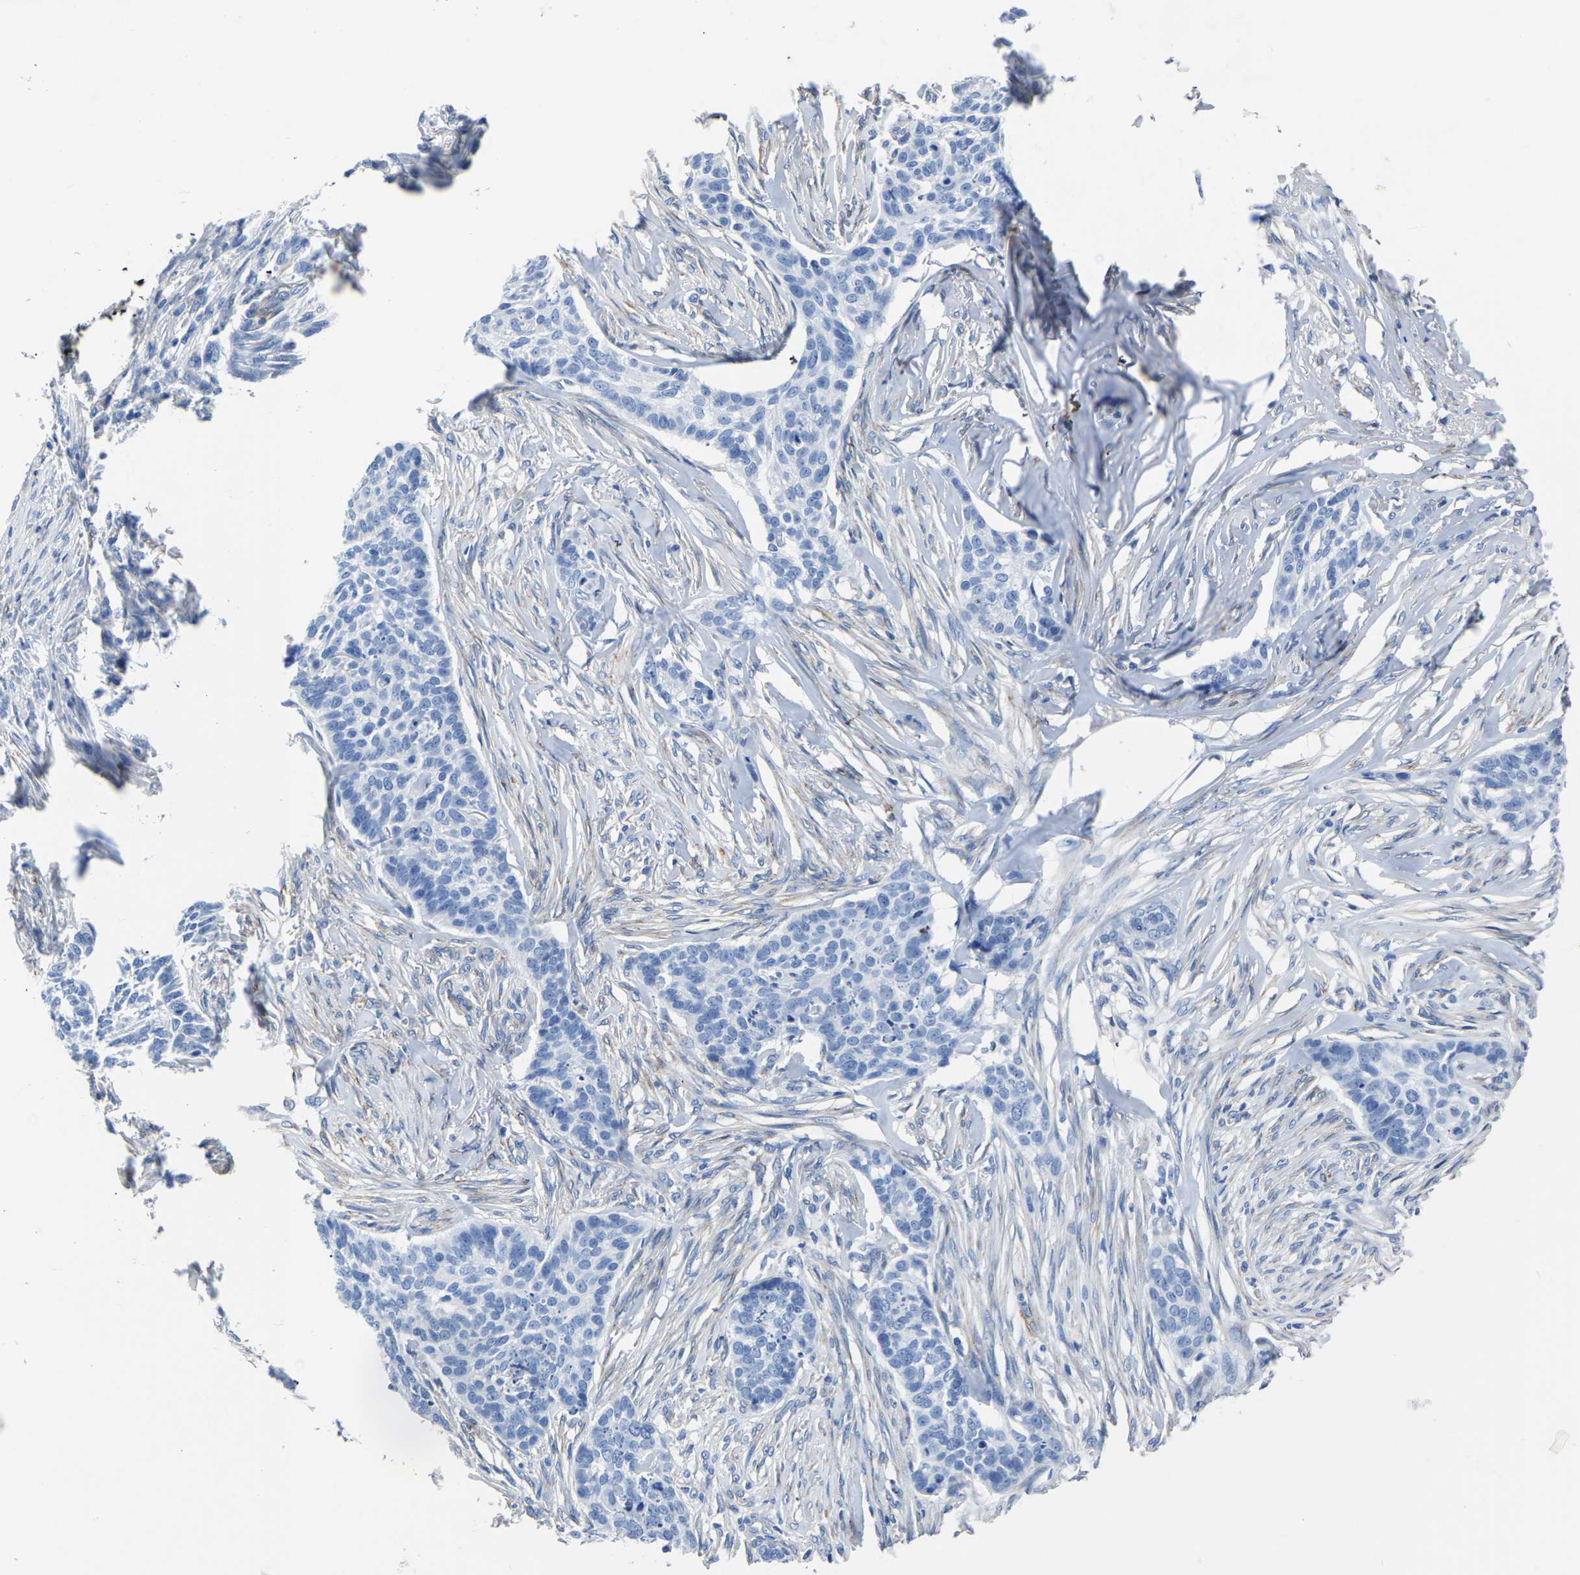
{"staining": {"intensity": "negative", "quantity": "none", "location": "none"}, "tissue": "skin cancer", "cell_type": "Tumor cells", "image_type": "cancer", "snomed": [{"axis": "morphology", "description": "Basal cell carcinoma"}, {"axis": "topography", "description": "Skin"}], "caption": "Basal cell carcinoma (skin) was stained to show a protein in brown. There is no significant positivity in tumor cells.", "gene": "SLC45A3", "patient": {"sex": "male", "age": 85}}